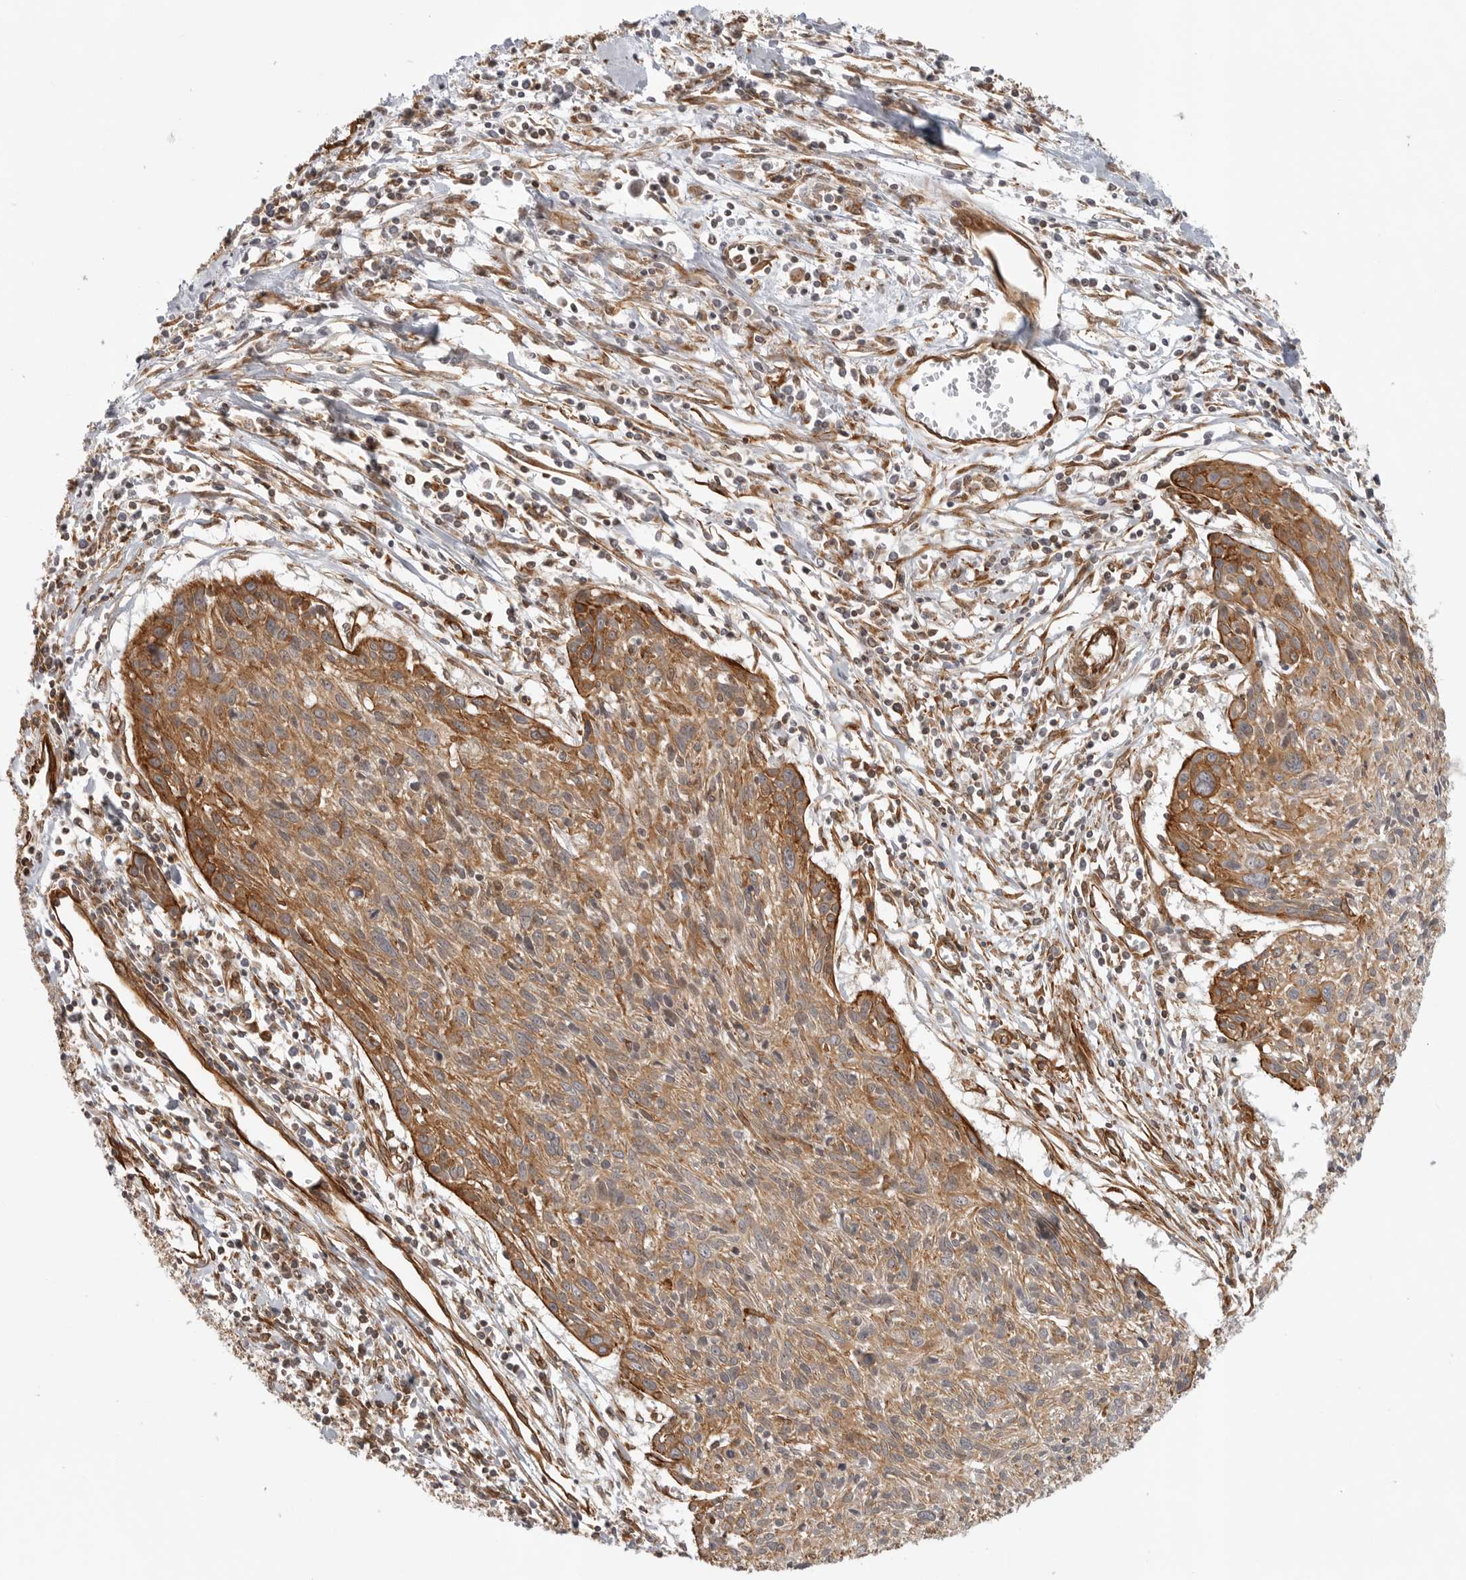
{"staining": {"intensity": "moderate", "quantity": ">75%", "location": "cytoplasmic/membranous"}, "tissue": "cervical cancer", "cell_type": "Tumor cells", "image_type": "cancer", "snomed": [{"axis": "morphology", "description": "Squamous cell carcinoma, NOS"}, {"axis": "topography", "description": "Cervix"}], "caption": "The image demonstrates a brown stain indicating the presence of a protein in the cytoplasmic/membranous of tumor cells in cervical cancer.", "gene": "ATOH7", "patient": {"sex": "female", "age": 51}}